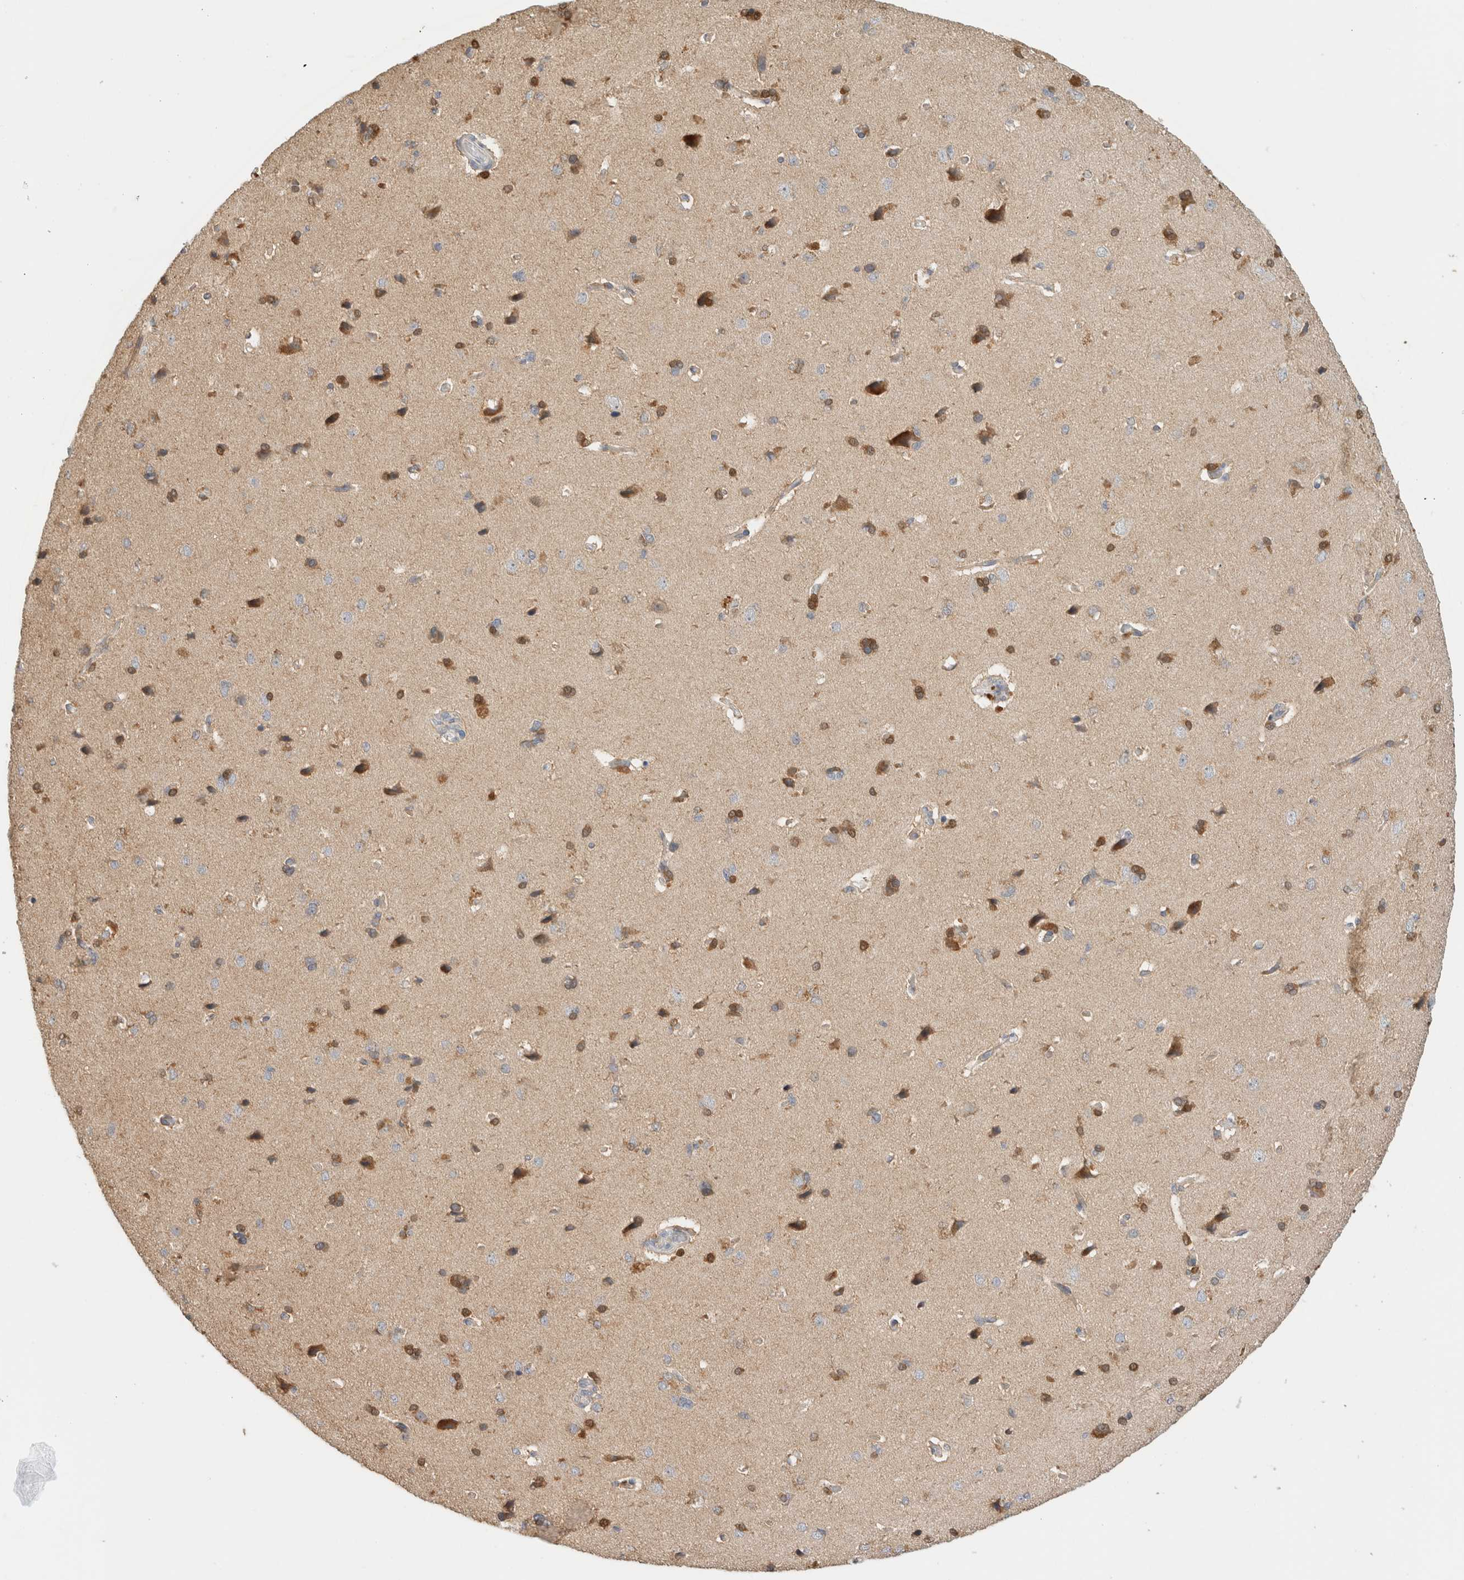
{"staining": {"intensity": "negative", "quantity": "none", "location": "none"}, "tissue": "cerebral cortex", "cell_type": "Endothelial cells", "image_type": "normal", "snomed": [{"axis": "morphology", "description": "Normal tissue, NOS"}, {"axis": "topography", "description": "Cerebral cortex"}], "caption": "Immunohistochemistry micrograph of unremarkable human cerebral cortex stained for a protein (brown), which reveals no positivity in endothelial cells. Nuclei are stained in blue.", "gene": "CA13", "patient": {"sex": "male", "age": 62}}